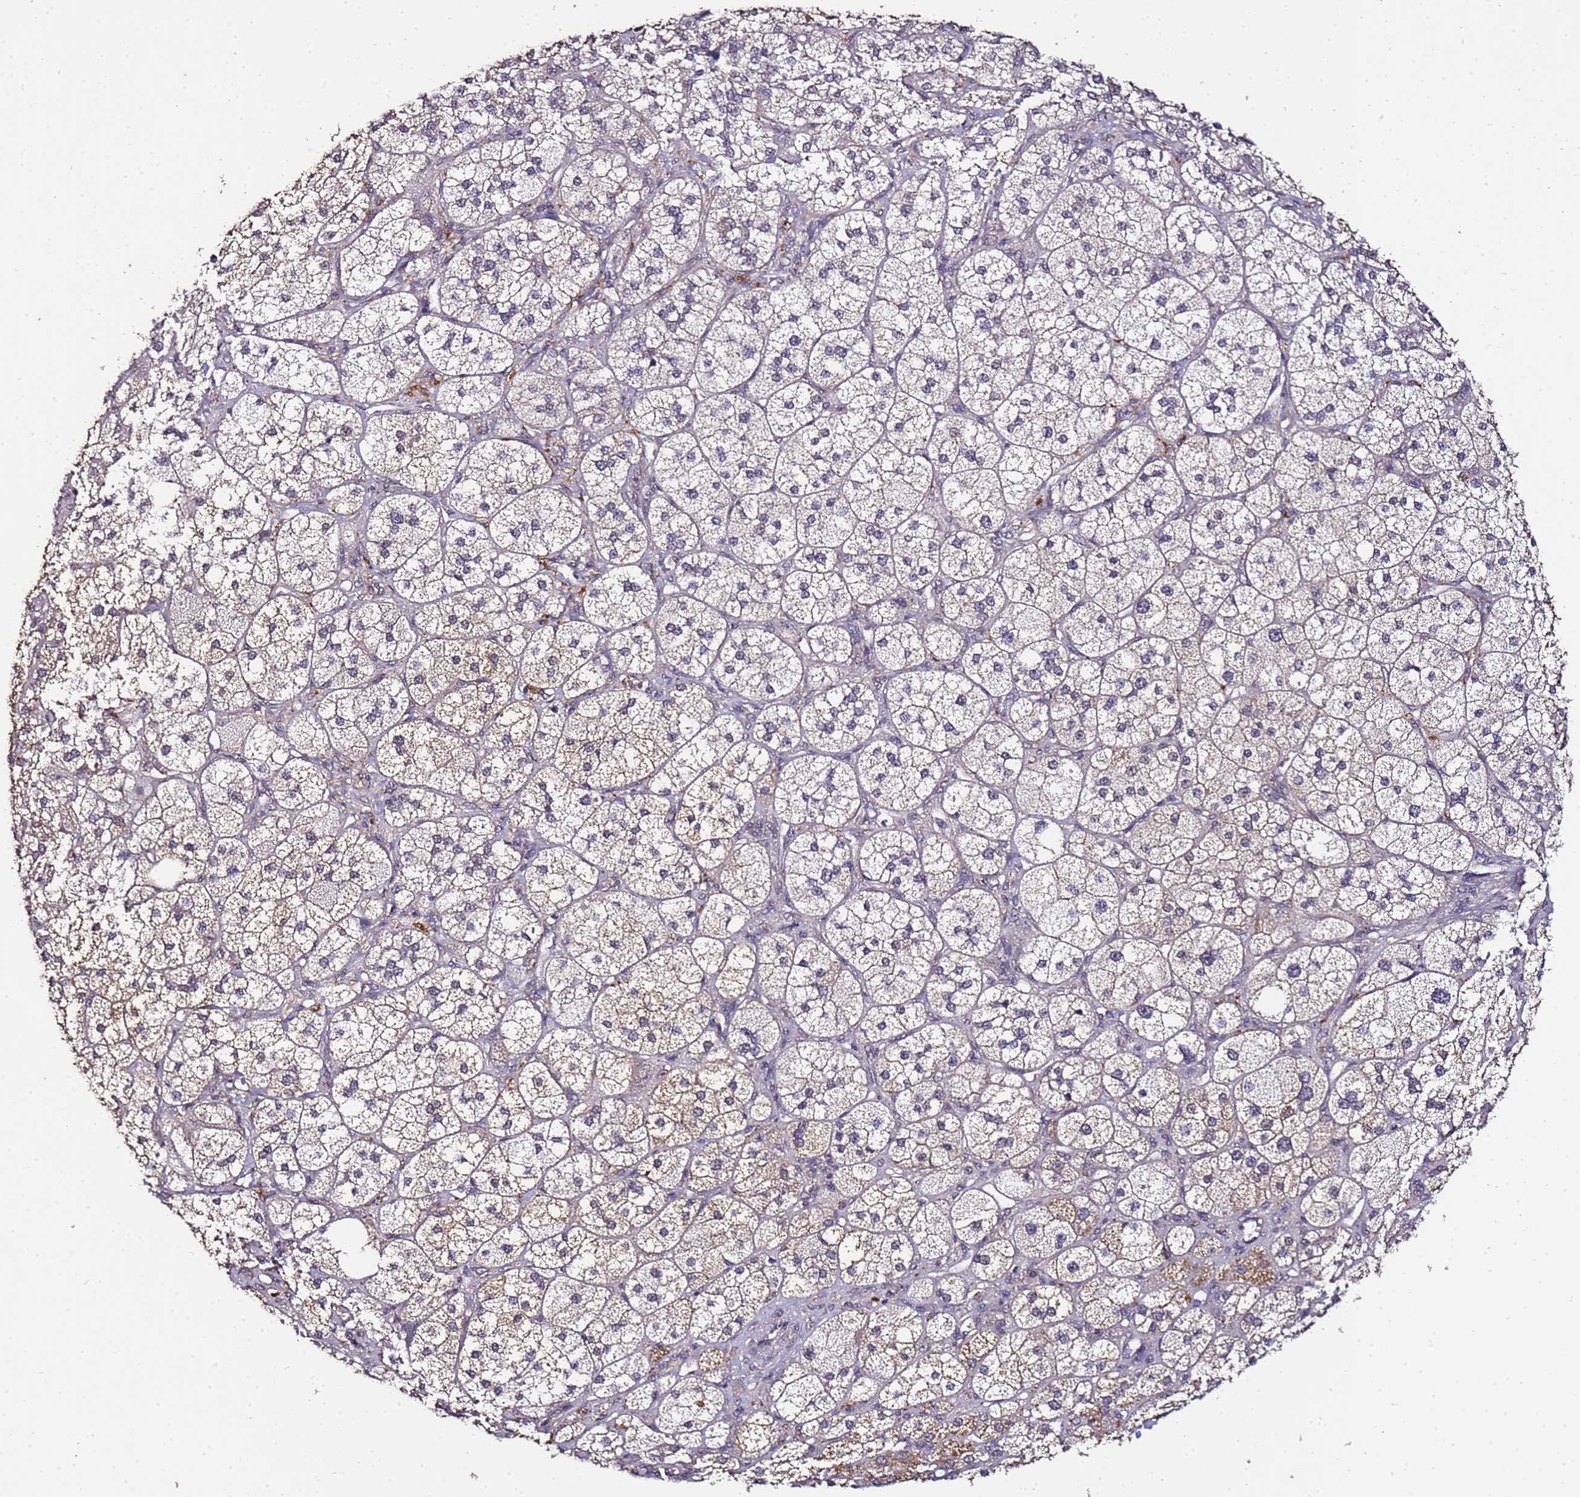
{"staining": {"intensity": "moderate", "quantity": "25%-75%", "location": "cytoplasmic/membranous"}, "tissue": "adrenal gland", "cell_type": "Glandular cells", "image_type": "normal", "snomed": [{"axis": "morphology", "description": "Normal tissue, NOS"}, {"axis": "topography", "description": "Adrenal gland"}], "caption": "Adrenal gland stained for a protein (brown) shows moderate cytoplasmic/membranous positive positivity in about 25%-75% of glandular cells.", "gene": "ANKRD17", "patient": {"sex": "male", "age": 61}}